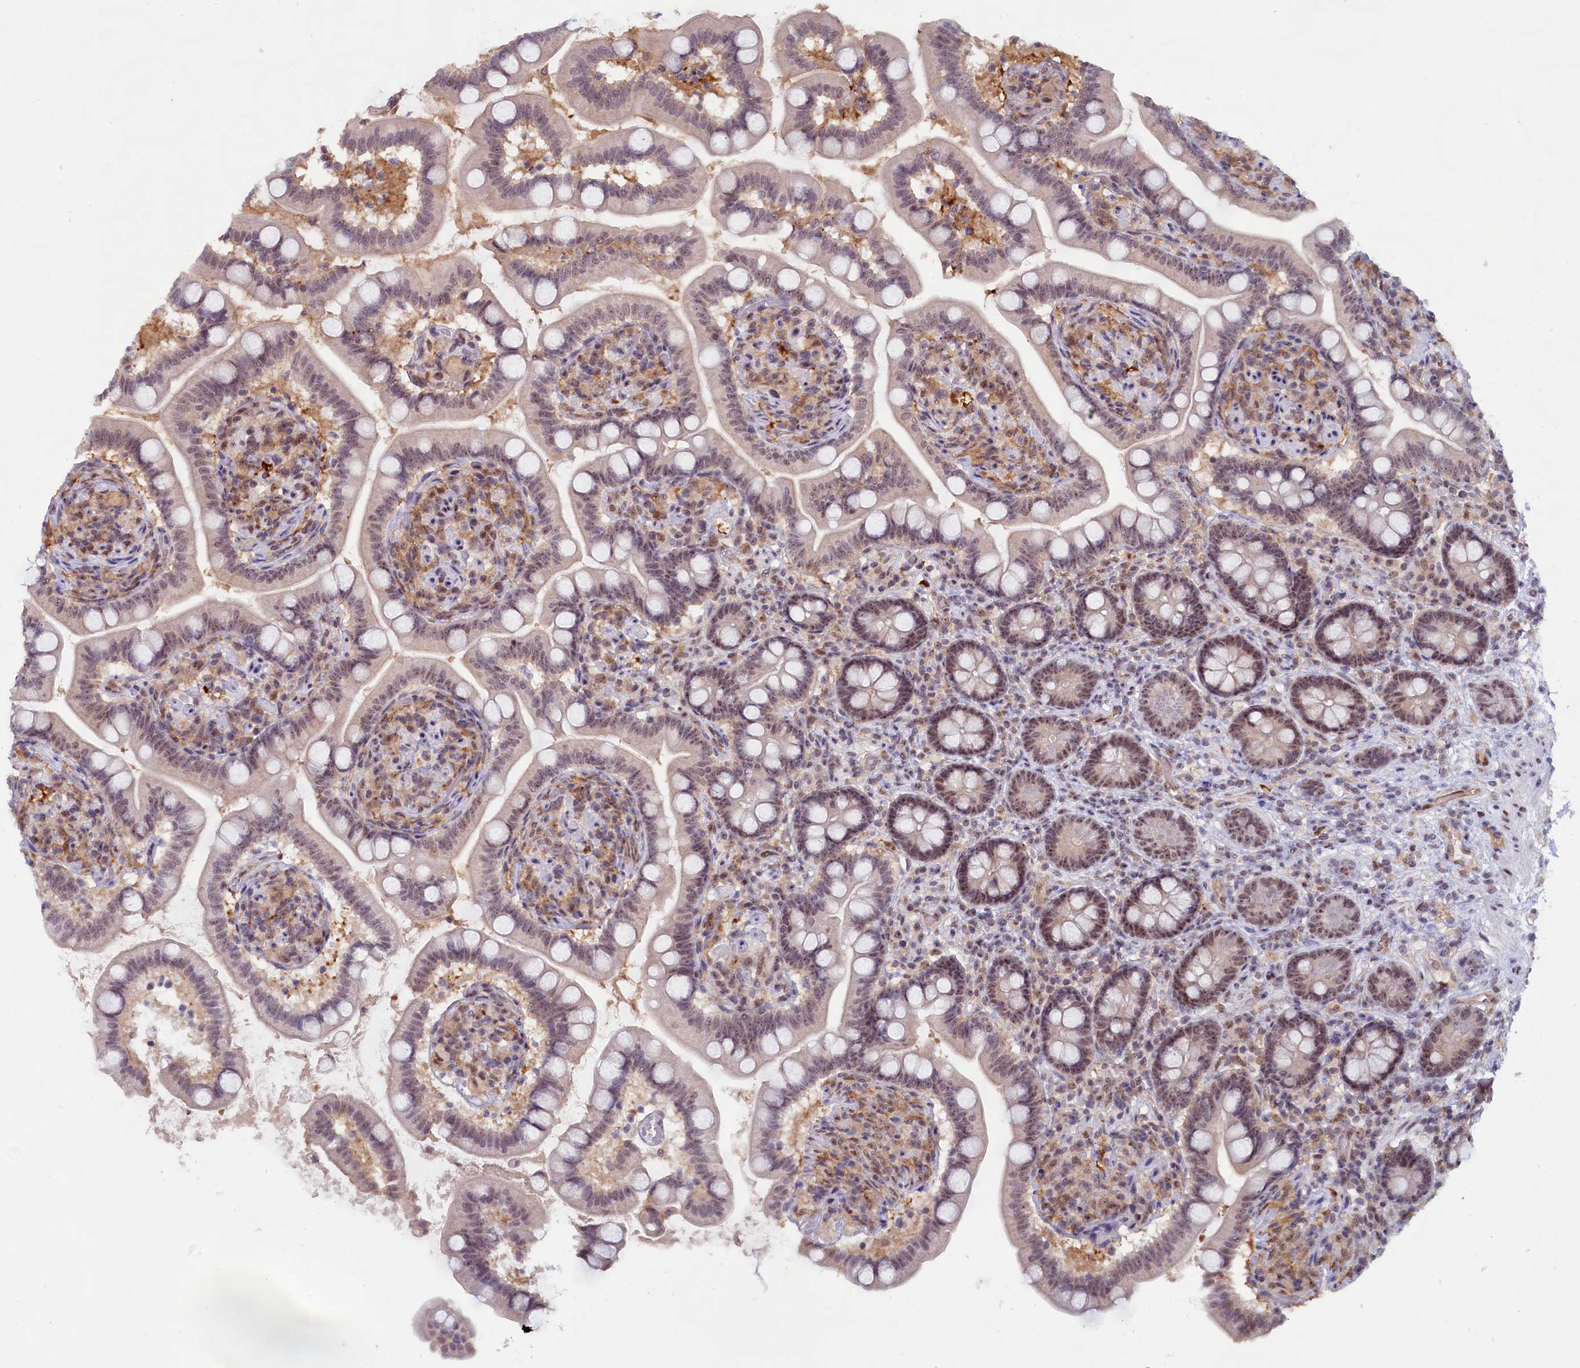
{"staining": {"intensity": "moderate", "quantity": "25%-75%", "location": "cytoplasmic/membranous,nuclear"}, "tissue": "small intestine", "cell_type": "Glandular cells", "image_type": "normal", "snomed": [{"axis": "morphology", "description": "Normal tissue, NOS"}, {"axis": "topography", "description": "Small intestine"}], "caption": "Protein expression analysis of benign small intestine shows moderate cytoplasmic/membranous,nuclear staining in approximately 25%-75% of glandular cells.", "gene": "C1D", "patient": {"sex": "female", "age": 64}}